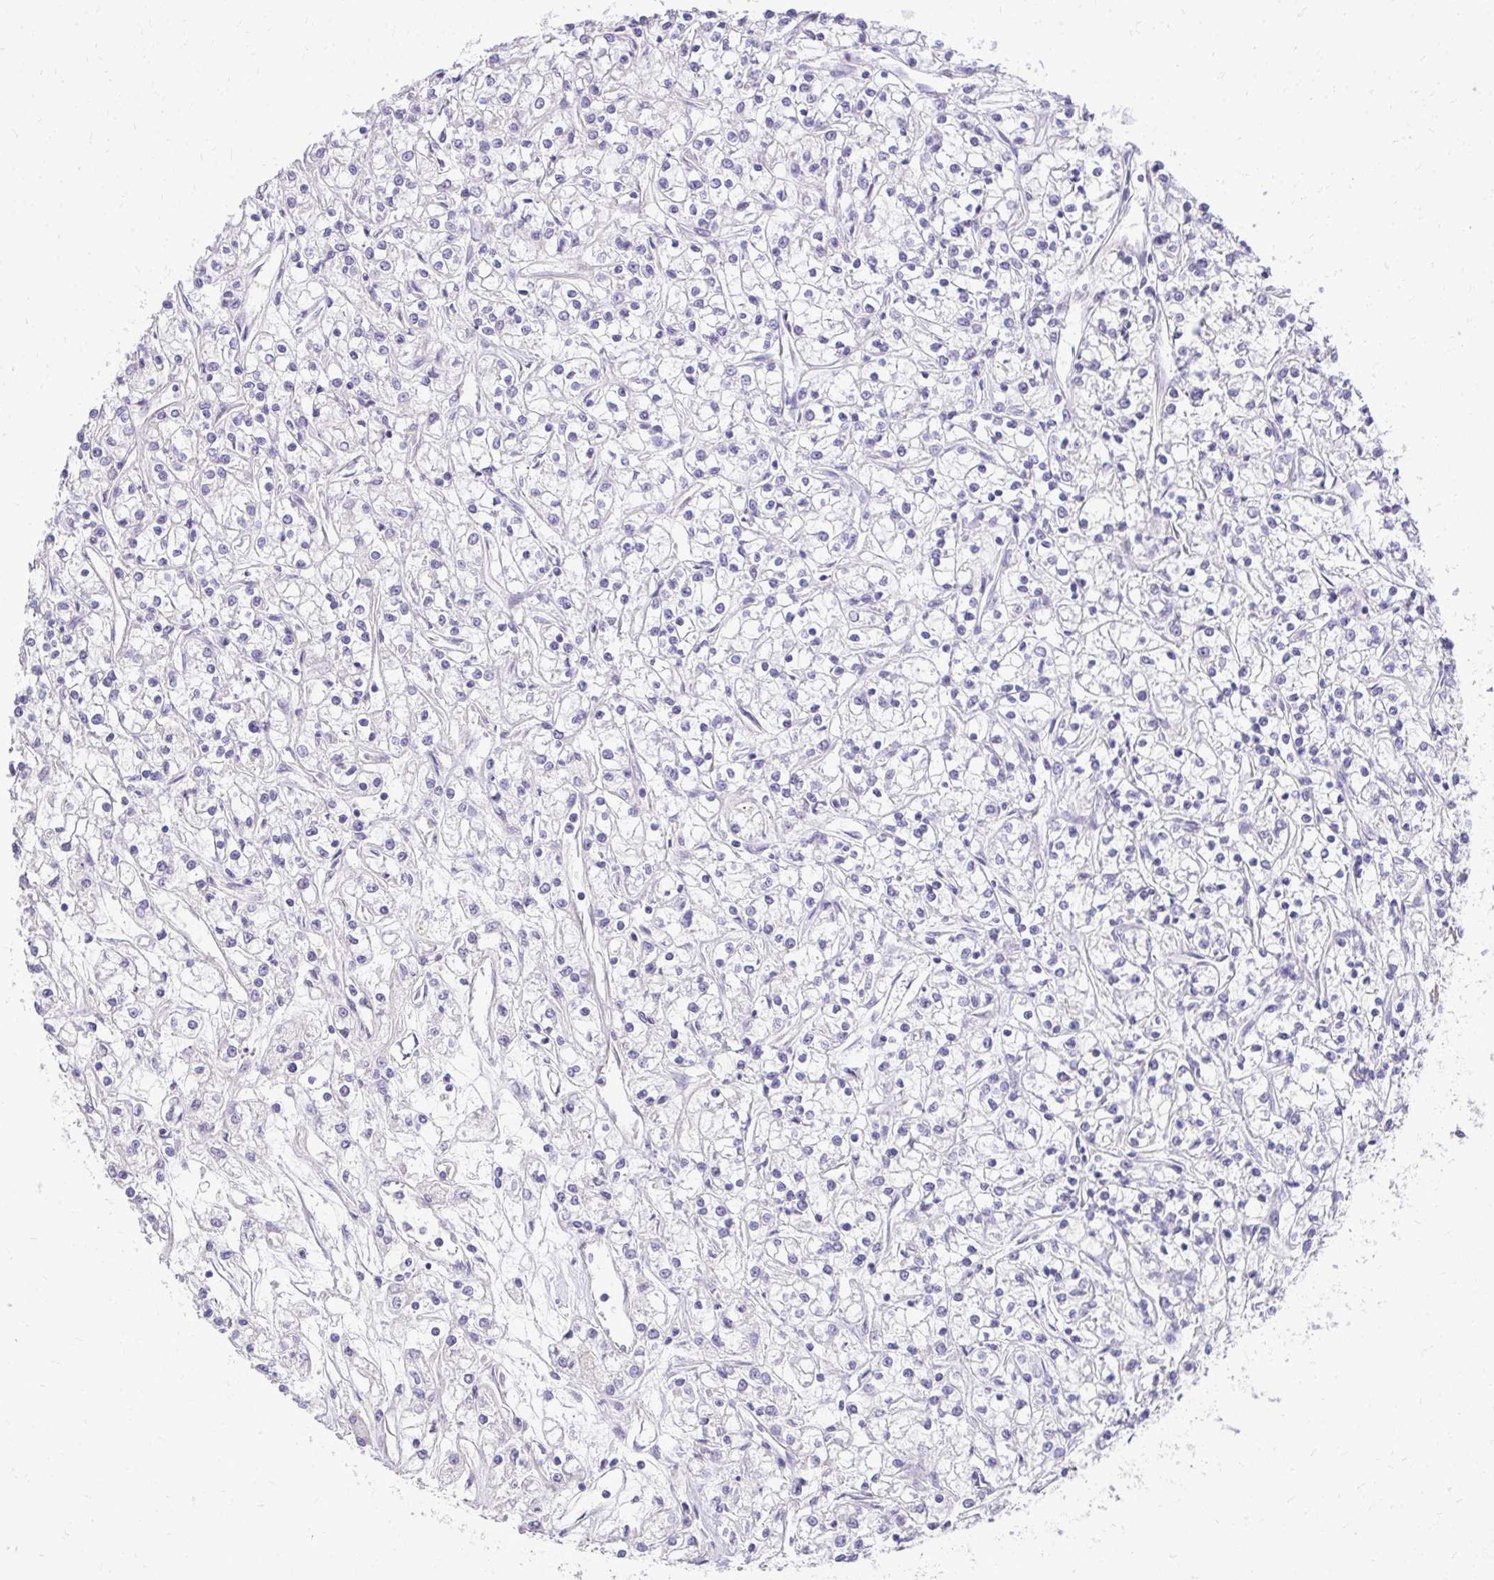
{"staining": {"intensity": "negative", "quantity": "none", "location": "none"}, "tissue": "renal cancer", "cell_type": "Tumor cells", "image_type": "cancer", "snomed": [{"axis": "morphology", "description": "Adenocarcinoma, NOS"}, {"axis": "topography", "description": "Kidney"}], "caption": "High power microscopy micrograph of an immunohistochemistry image of adenocarcinoma (renal), revealing no significant staining in tumor cells. (DAB IHC visualized using brightfield microscopy, high magnification).", "gene": "DLX4", "patient": {"sex": "female", "age": 59}}